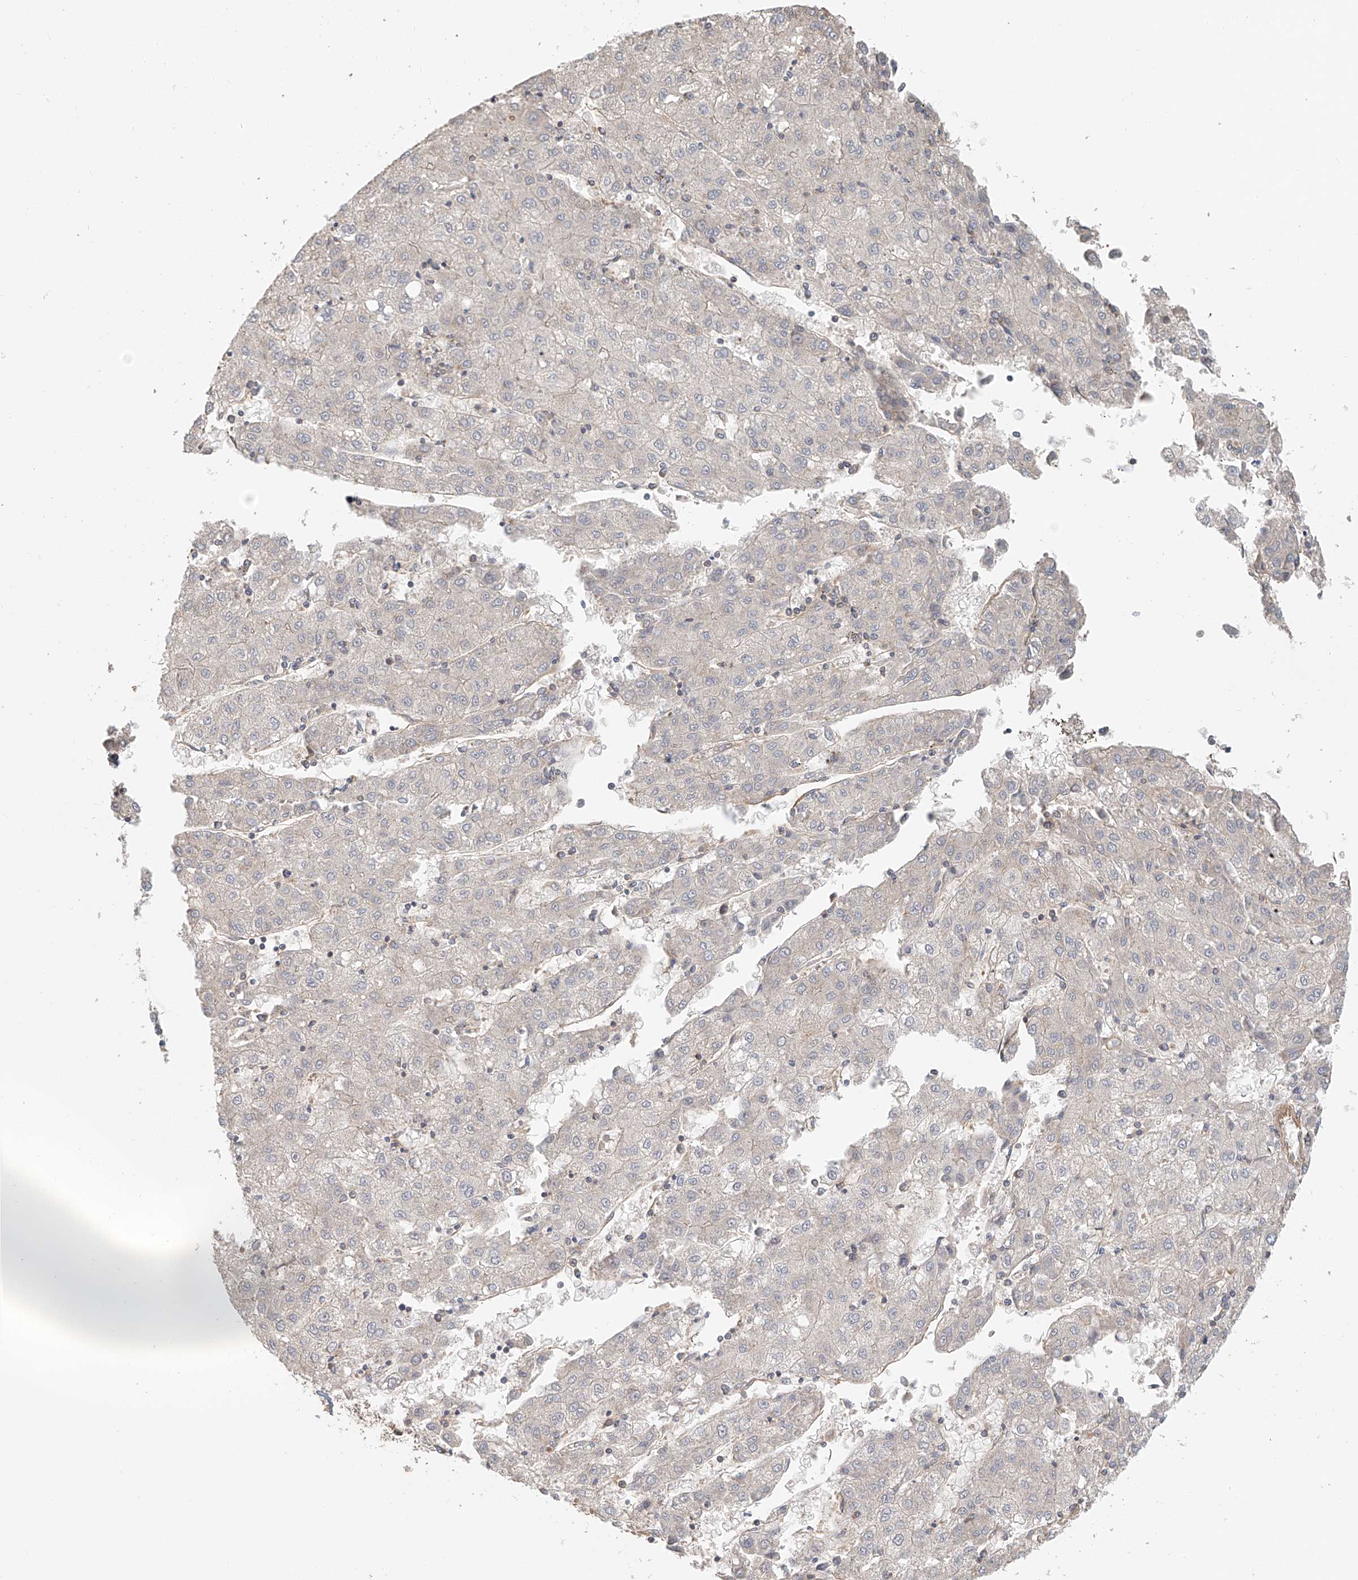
{"staining": {"intensity": "negative", "quantity": "none", "location": "none"}, "tissue": "liver cancer", "cell_type": "Tumor cells", "image_type": "cancer", "snomed": [{"axis": "morphology", "description": "Carcinoma, Hepatocellular, NOS"}, {"axis": "topography", "description": "Liver"}], "caption": "Immunohistochemistry photomicrograph of human liver cancer (hepatocellular carcinoma) stained for a protein (brown), which demonstrates no staining in tumor cells. (Immunohistochemistry, brightfield microscopy, high magnification).", "gene": "FRYL", "patient": {"sex": "male", "age": 72}}